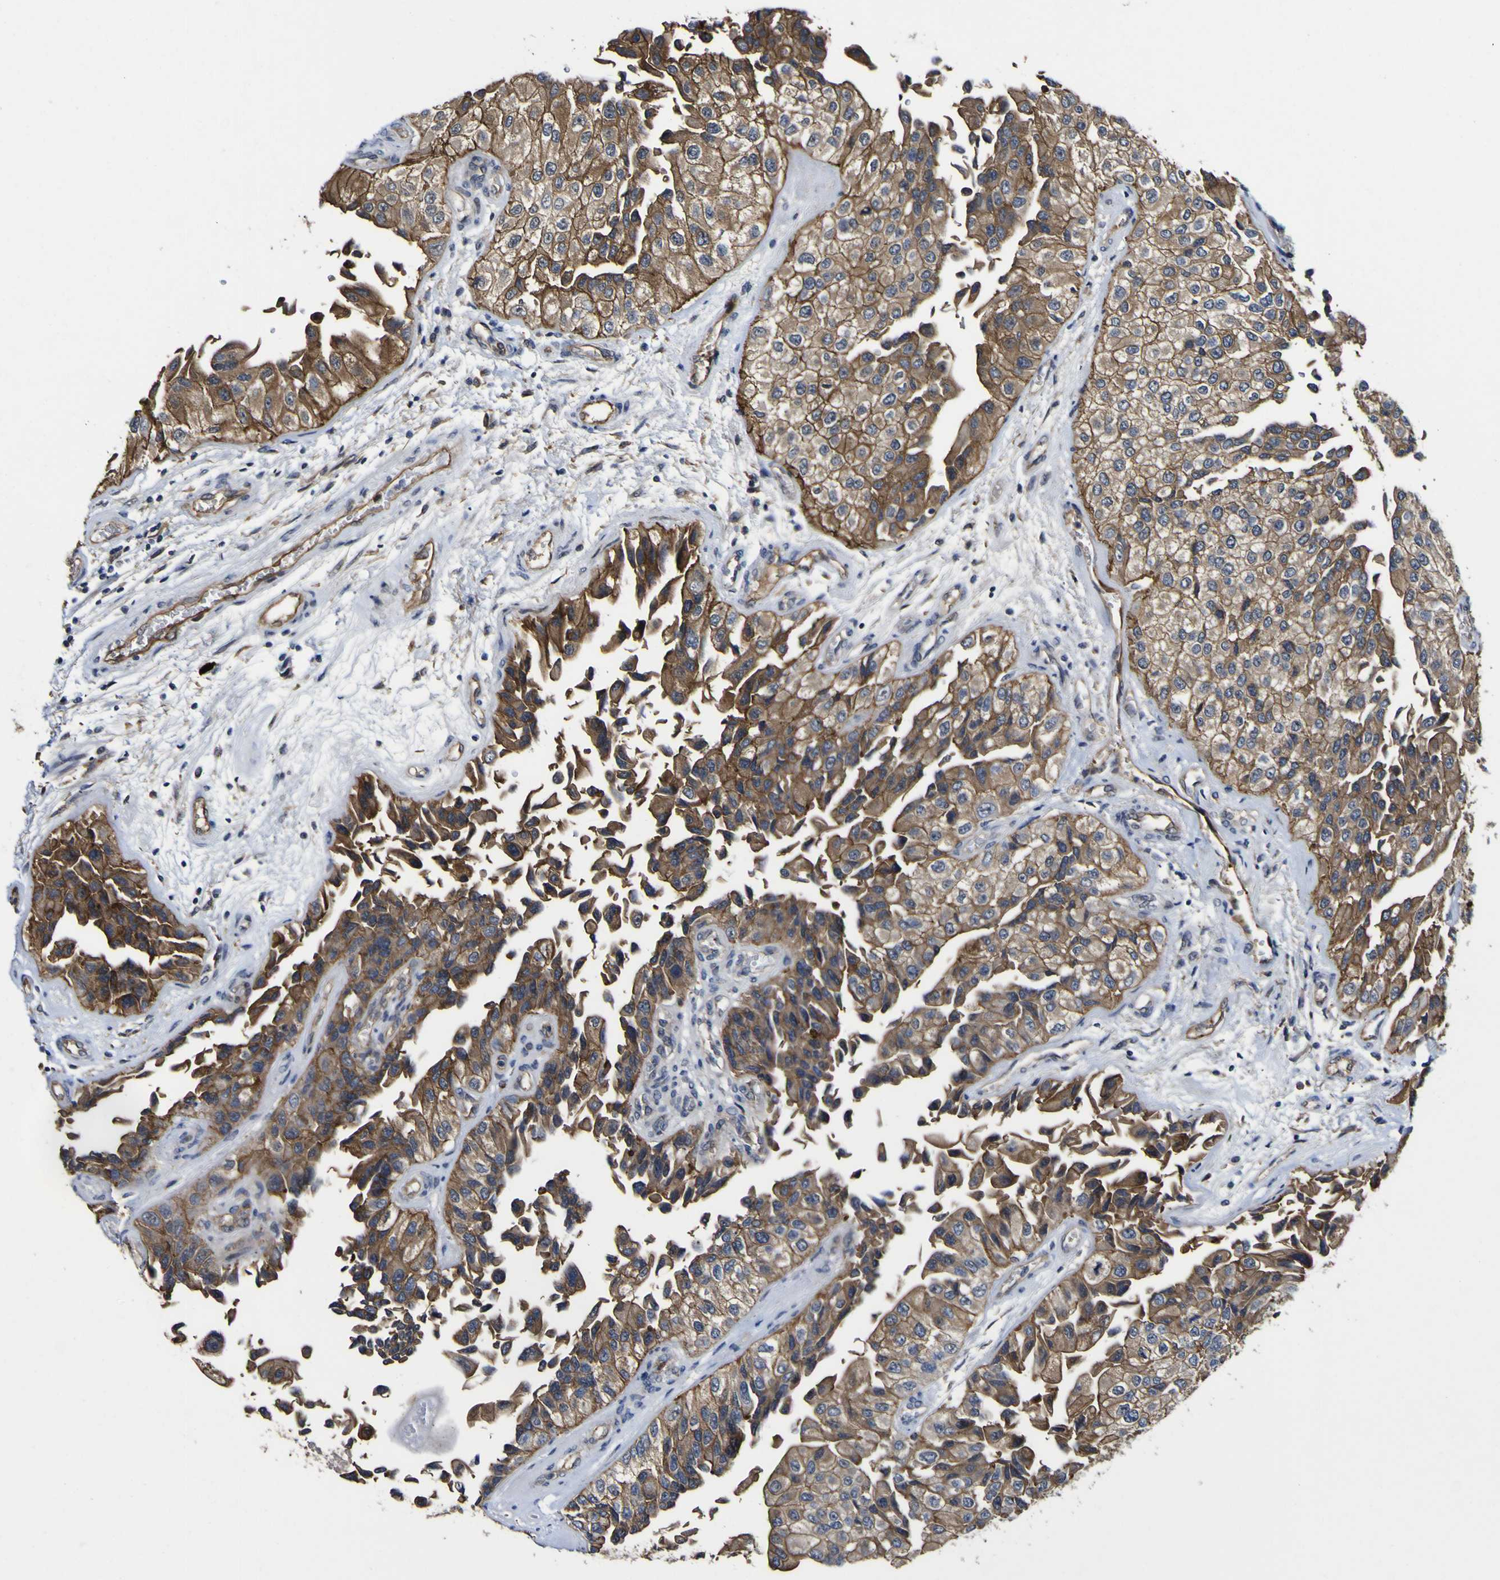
{"staining": {"intensity": "moderate", "quantity": "25%-75%", "location": "cytoplasmic/membranous"}, "tissue": "urothelial cancer", "cell_type": "Tumor cells", "image_type": "cancer", "snomed": [{"axis": "morphology", "description": "Urothelial carcinoma, High grade"}, {"axis": "topography", "description": "Kidney"}, {"axis": "topography", "description": "Urinary bladder"}], "caption": "Immunohistochemical staining of urothelial carcinoma (high-grade) shows medium levels of moderate cytoplasmic/membranous protein staining in approximately 25%-75% of tumor cells.", "gene": "CCL2", "patient": {"sex": "male", "age": 77}}